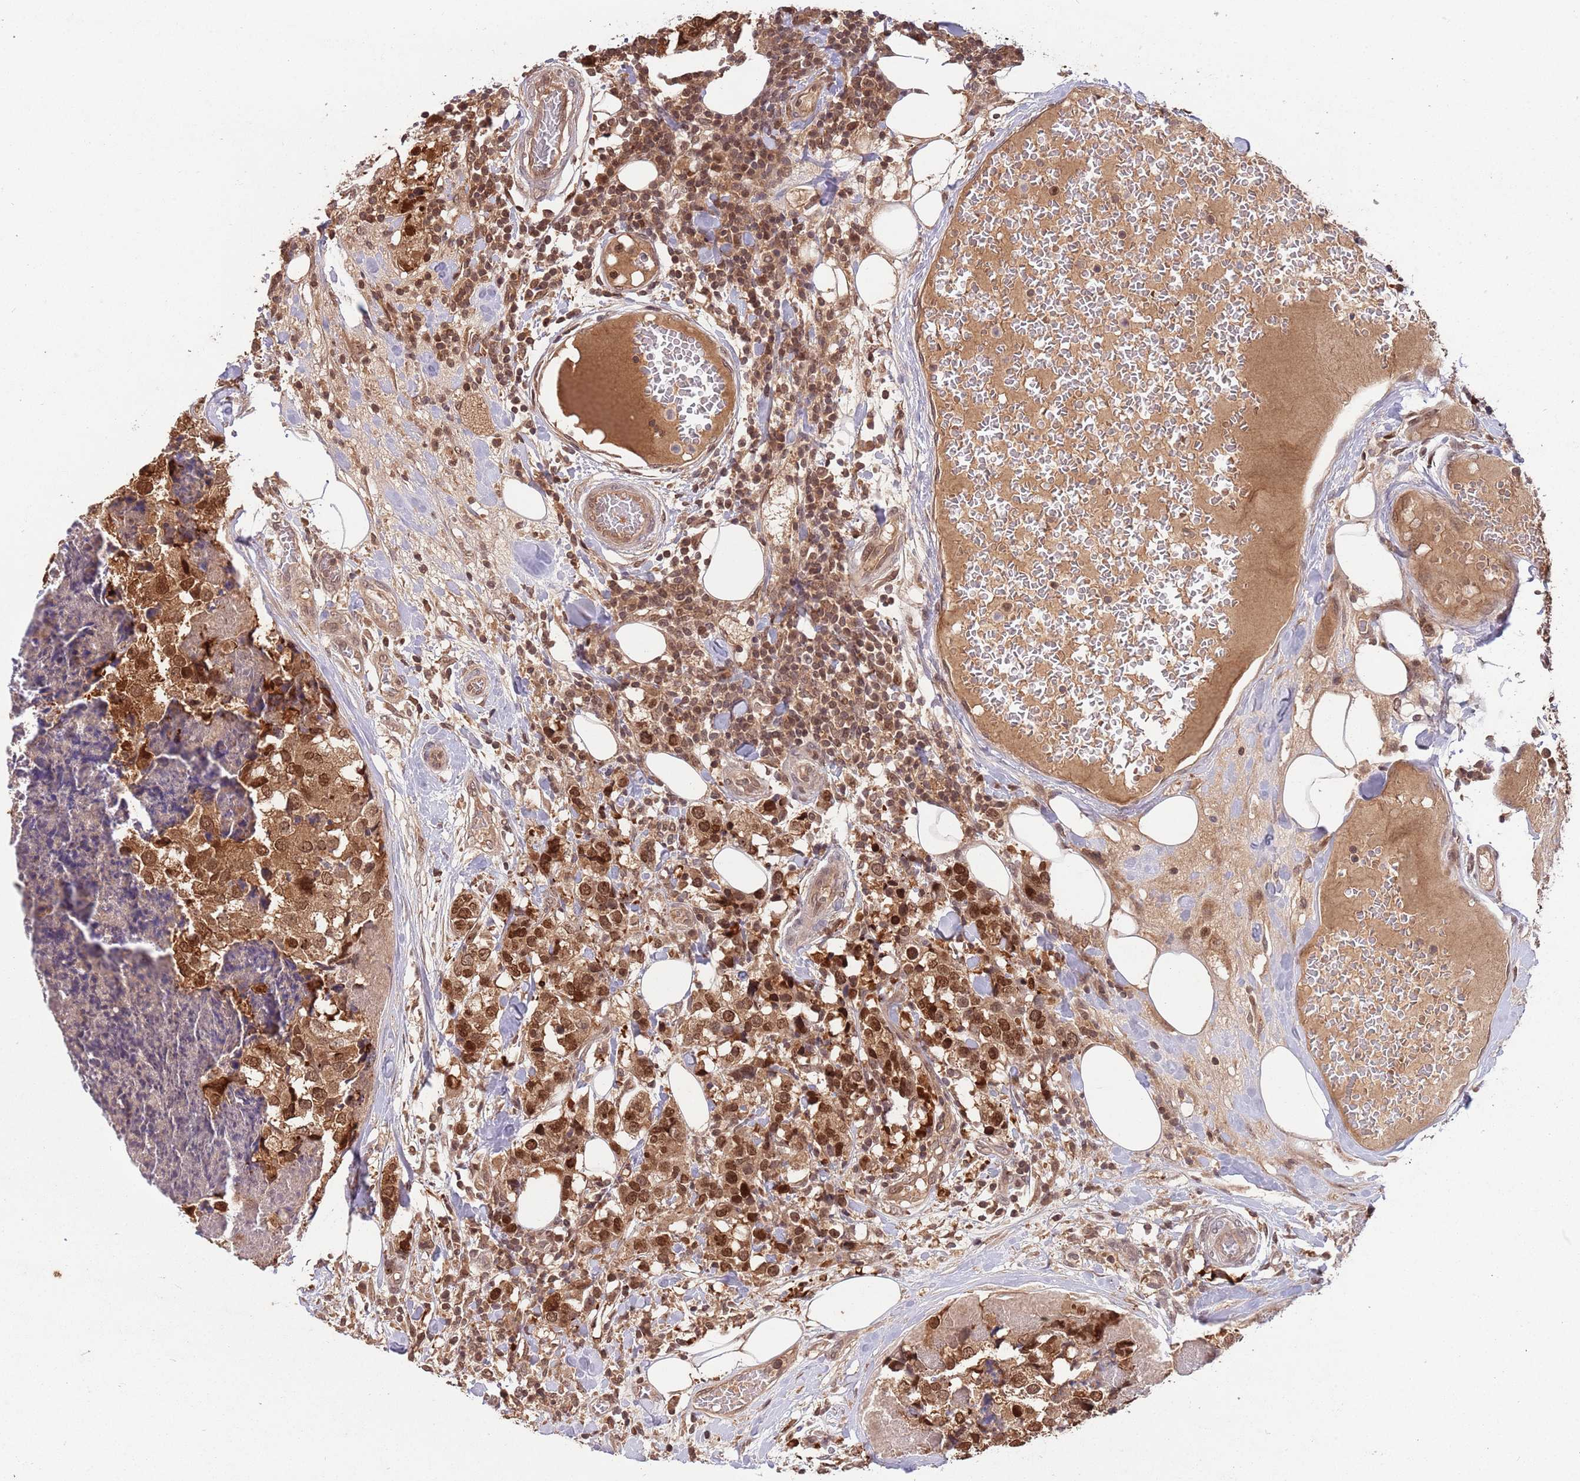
{"staining": {"intensity": "strong", "quantity": ">75%", "location": "cytoplasmic/membranous,nuclear"}, "tissue": "breast cancer", "cell_type": "Tumor cells", "image_type": "cancer", "snomed": [{"axis": "morphology", "description": "Lobular carcinoma"}, {"axis": "topography", "description": "Breast"}], "caption": "High-power microscopy captured an immunohistochemistry (IHC) photomicrograph of breast lobular carcinoma, revealing strong cytoplasmic/membranous and nuclear positivity in approximately >75% of tumor cells.", "gene": "SALL1", "patient": {"sex": "female", "age": 59}}